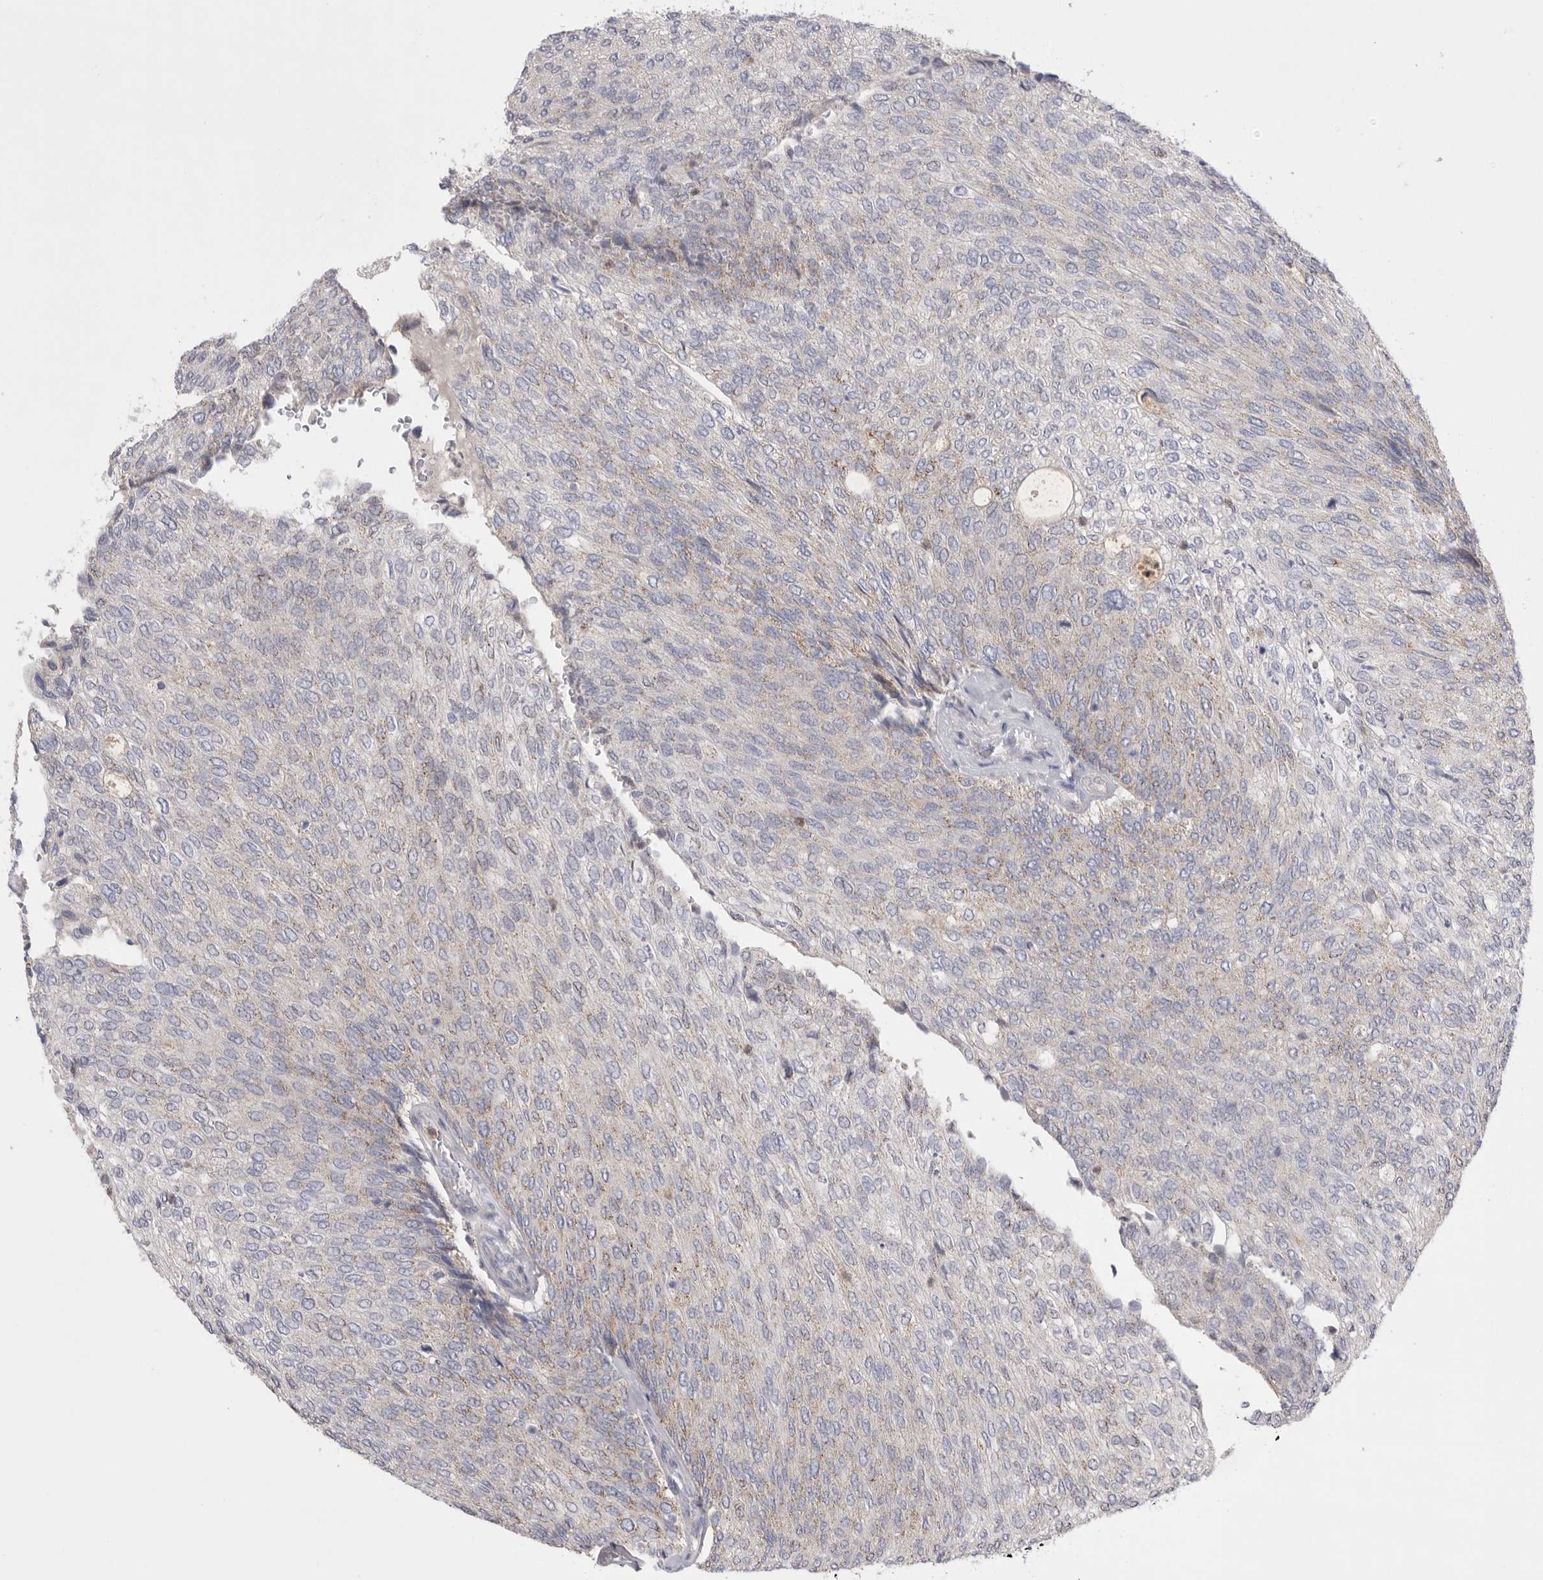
{"staining": {"intensity": "weak", "quantity": "<25%", "location": "cytoplasmic/membranous"}, "tissue": "urothelial cancer", "cell_type": "Tumor cells", "image_type": "cancer", "snomed": [{"axis": "morphology", "description": "Urothelial carcinoma, Low grade"}, {"axis": "topography", "description": "Urinary bladder"}], "caption": "An IHC micrograph of urothelial cancer is shown. There is no staining in tumor cells of urothelial cancer. (DAB (3,3'-diaminobenzidine) IHC visualized using brightfield microscopy, high magnification).", "gene": "CCDC126", "patient": {"sex": "female", "age": 79}}